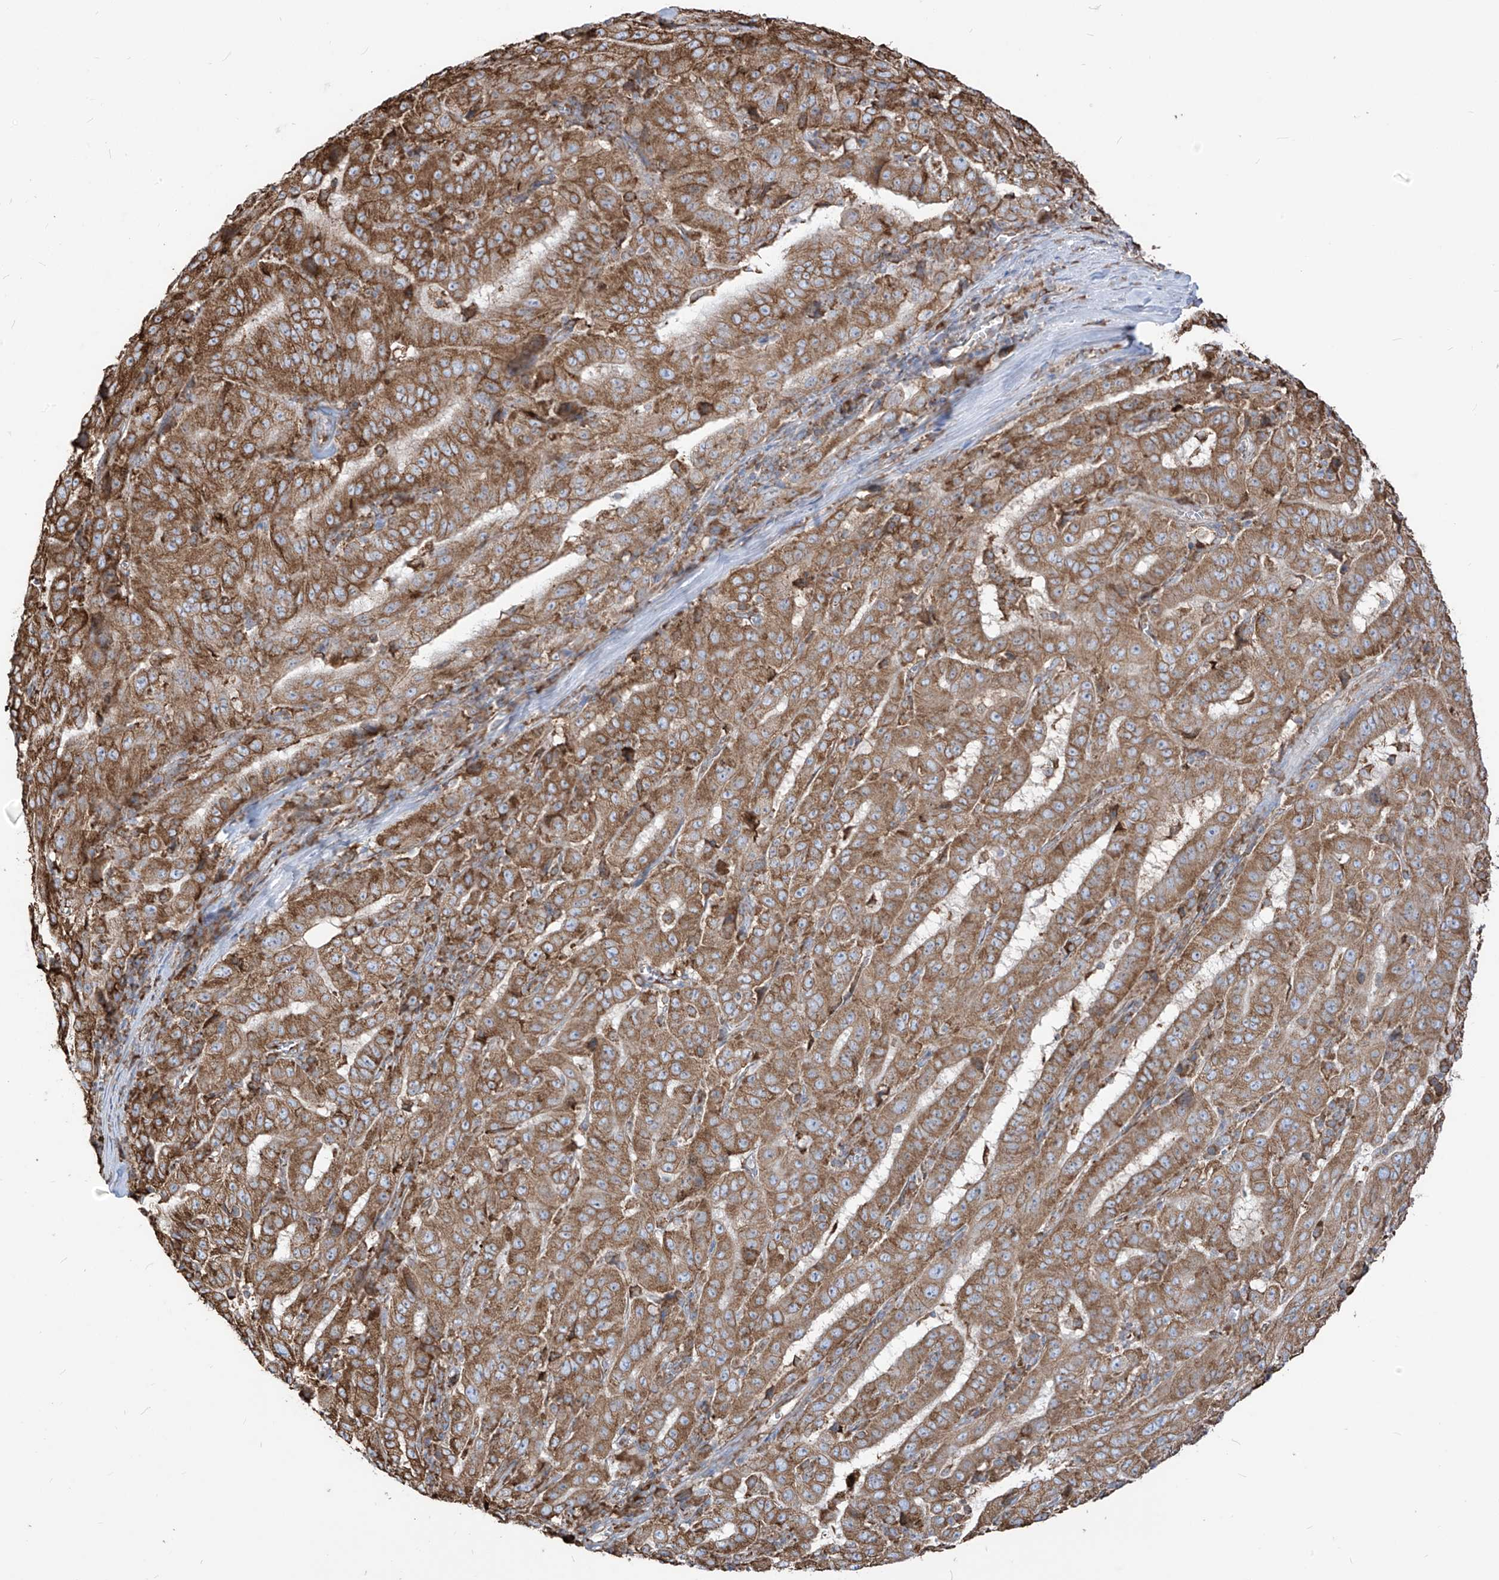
{"staining": {"intensity": "moderate", "quantity": ">75%", "location": "cytoplasmic/membranous"}, "tissue": "pancreatic cancer", "cell_type": "Tumor cells", "image_type": "cancer", "snomed": [{"axis": "morphology", "description": "Adenocarcinoma, NOS"}, {"axis": "topography", "description": "Pancreas"}], "caption": "Immunohistochemical staining of human pancreatic cancer exhibits moderate cytoplasmic/membranous protein expression in about >75% of tumor cells. (DAB = brown stain, brightfield microscopy at high magnification).", "gene": "PDIA6", "patient": {"sex": "male", "age": 63}}